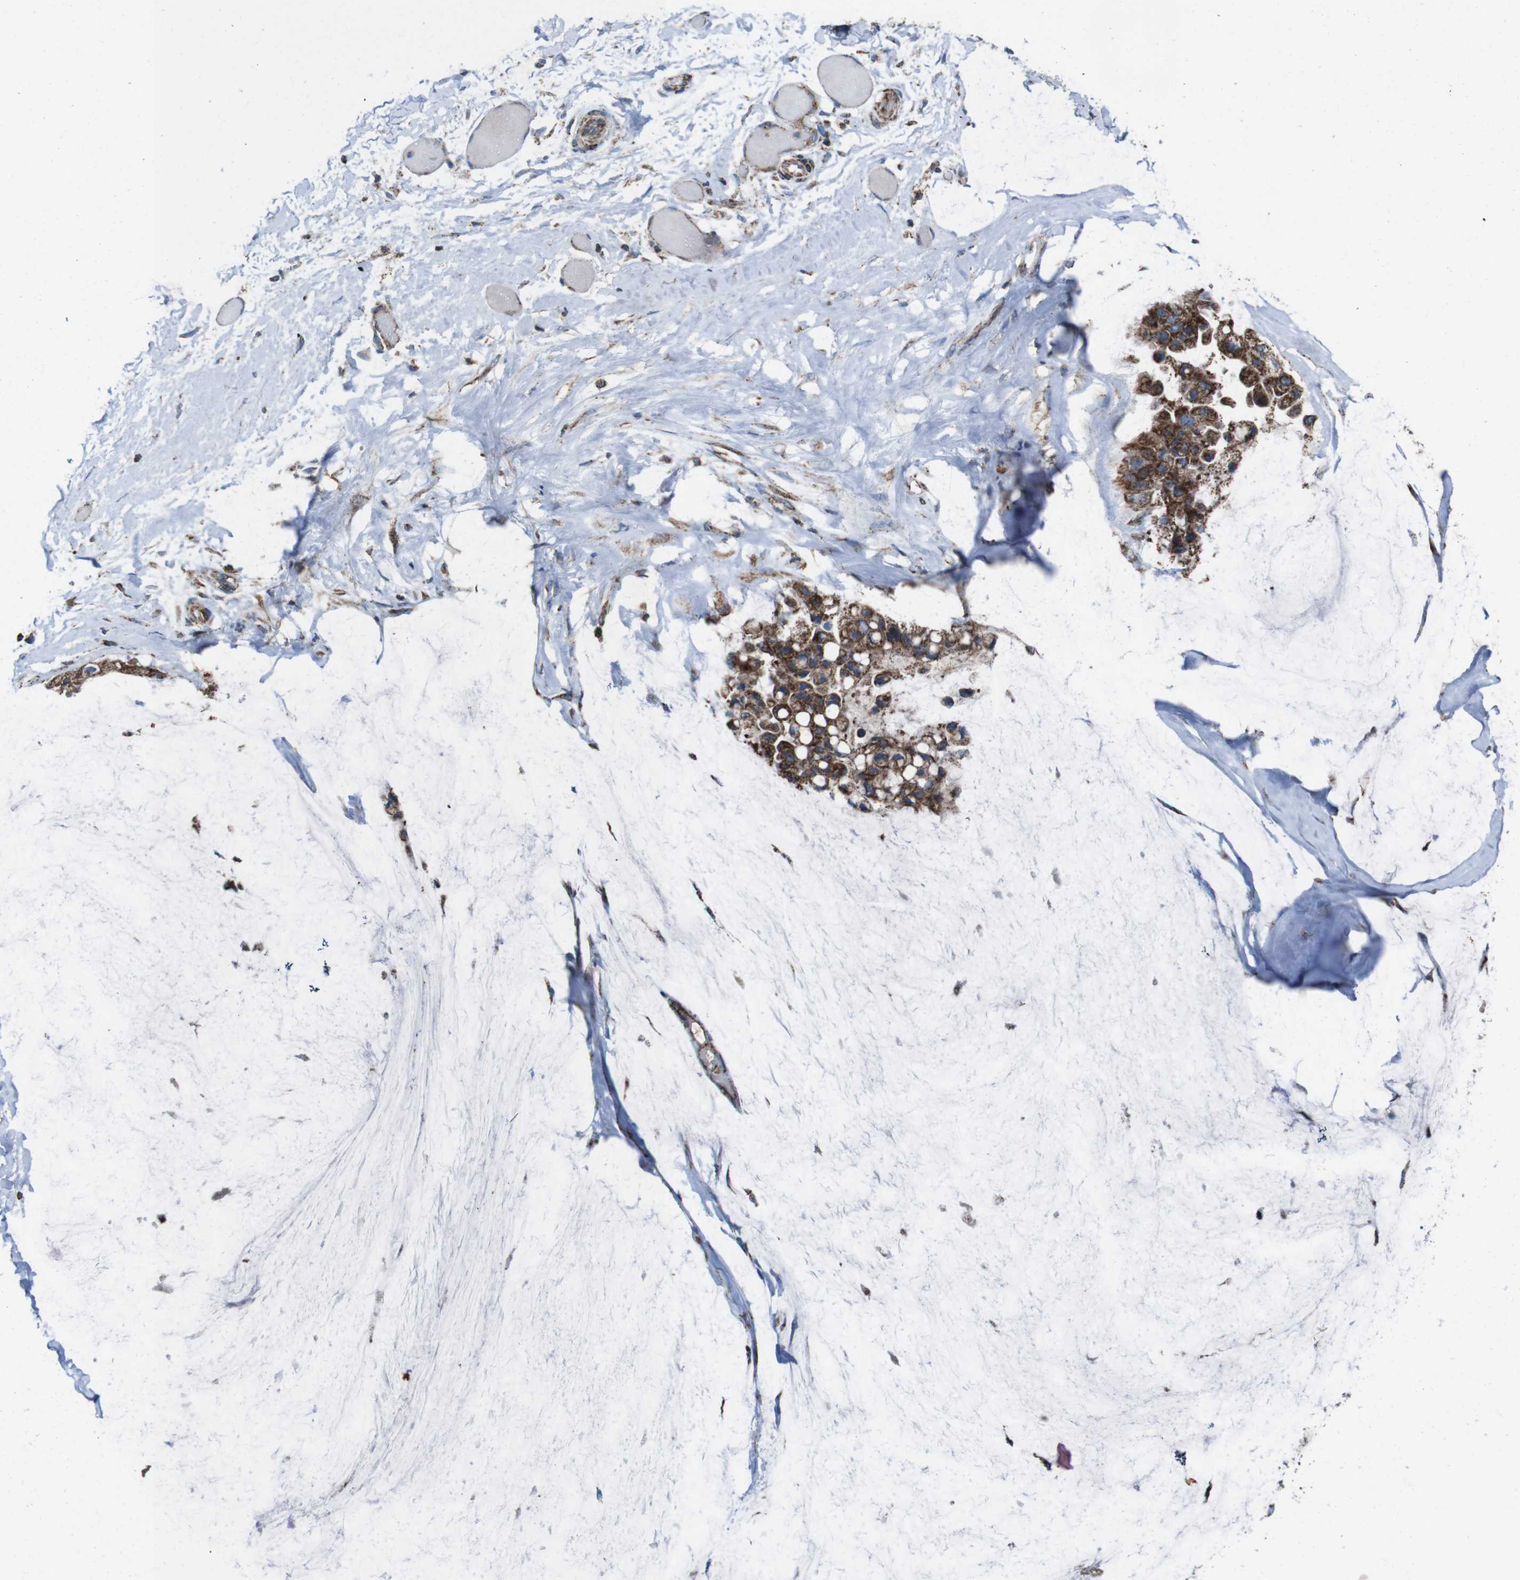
{"staining": {"intensity": "moderate", "quantity": ">75%", "location": "cytoplasmic/membranous"}, "tissue": "ovarian cancer", "cell_type": "Tumor cells", "image_type": "cancer", "snomed": [{"axis": "morphology", "description": "Cystadenocarcinoma, mucinous, NOS"}, {"axis": "topography", "description": "Ovary"}], "caption": "Immunohistochemistry (IHC) photomicrograph of neoplastic tissue: human ovarian cancer (mucinous cystadenocarcinoma) stained using immunohistochemistry demonstrates medium levels of moderate protein expression localized specifically in the cytoplasmic/membranous of tumor cells, appearing as a cytoplasmic/membranous brown color.", "gene": "HK1", "patient": {"sex": "female", "age": 39}}